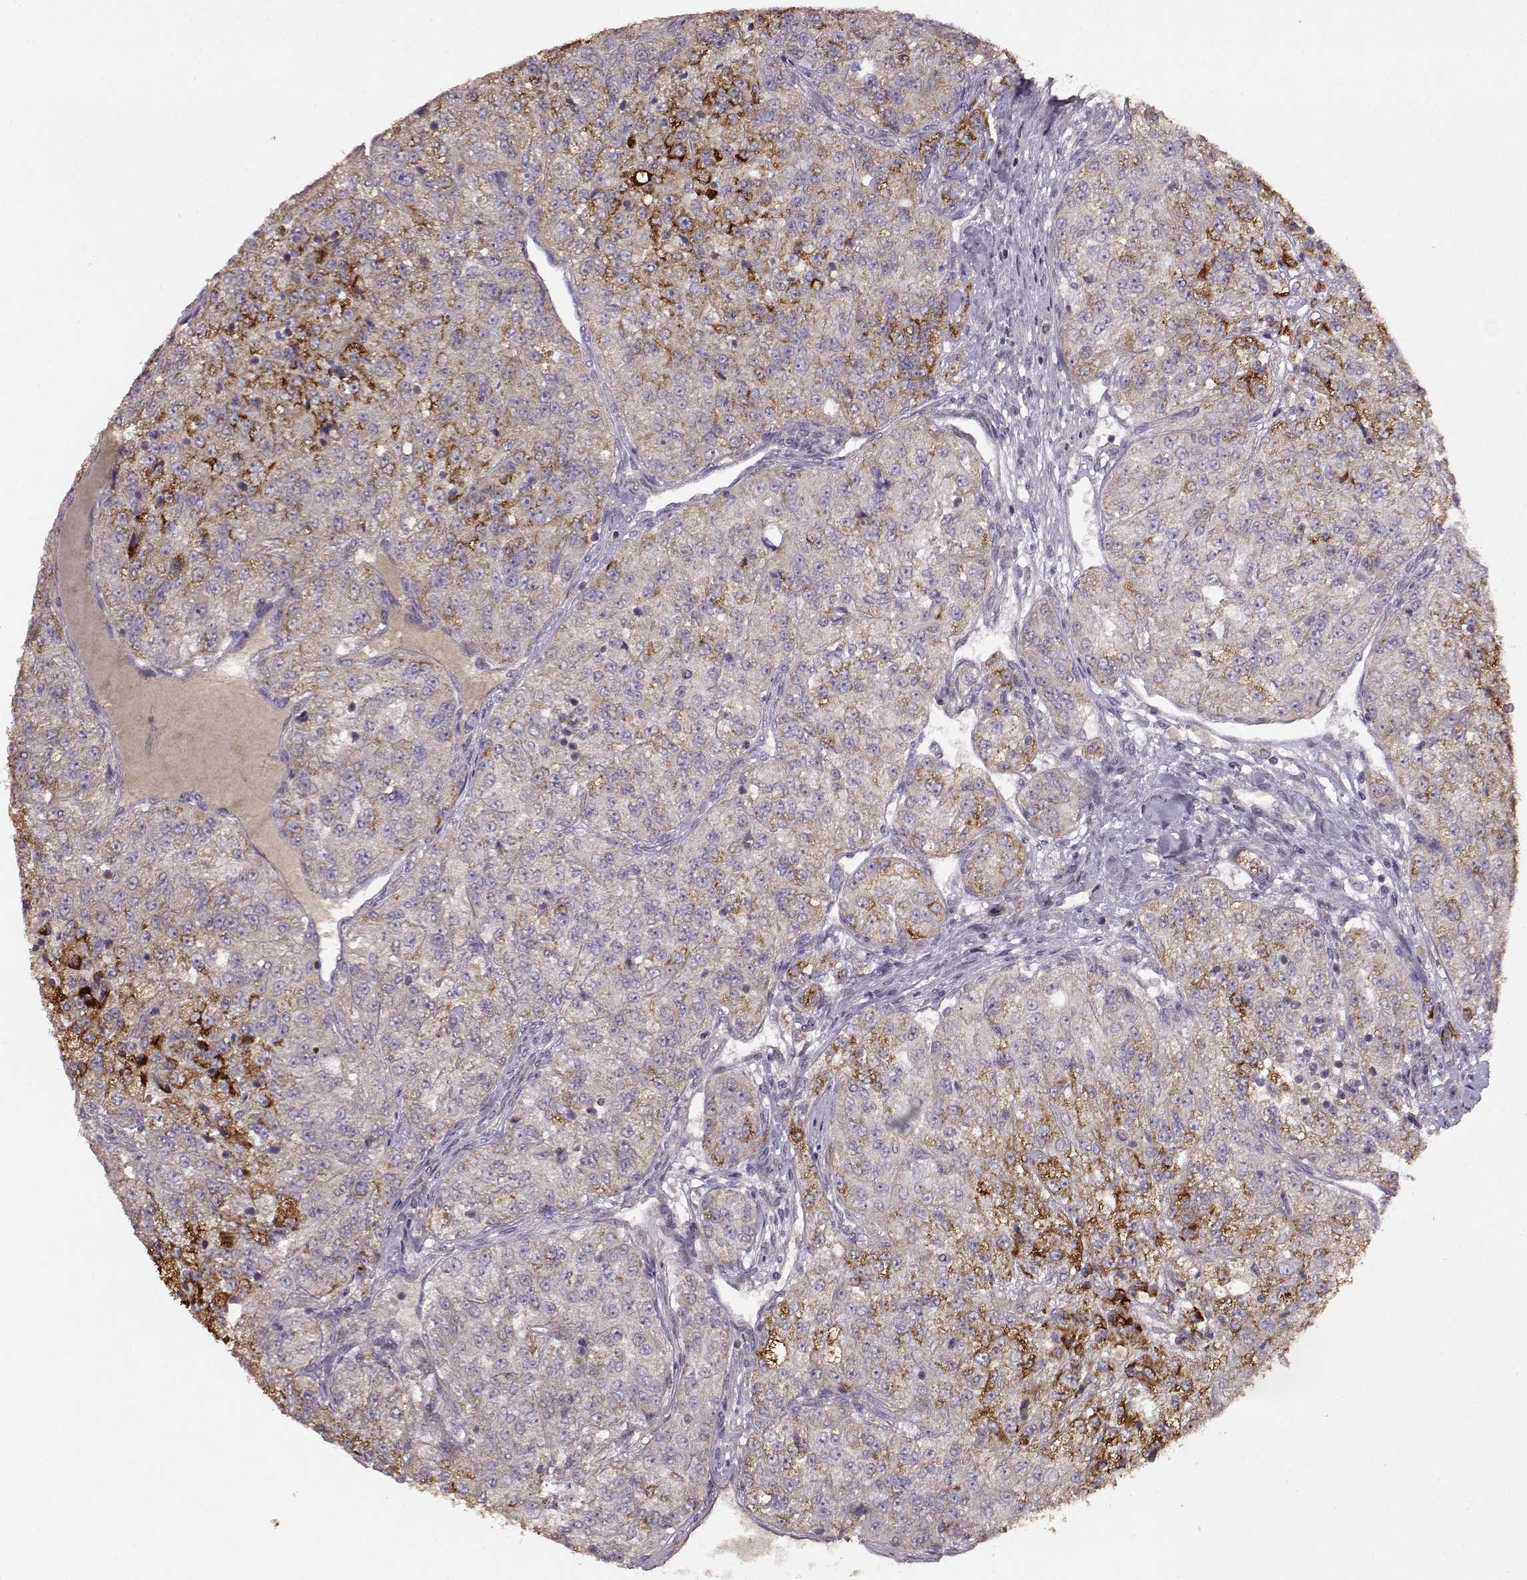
{"staining": {"intensity": "moderate", "quantity": ">75%", "location": "cytoplasmic/membranous"}, "tissue": "renal cancer", "cell_type": "Tumor cells", "image_type": "cancer", "snomed": [{"axis": "morphology", "description": "Adenocarcinoma, NOS"}, {"axis": "topography", "description": "Kidney"}], "caption": "Protein analysis of renal cancer (adenocarcinoma) tissue displays moderate cytoplasmic/membranous positivity in approximately >75% of tumor cells.", "gene": "CMTM3", "patient": {"sex": "female", "age": 63}}